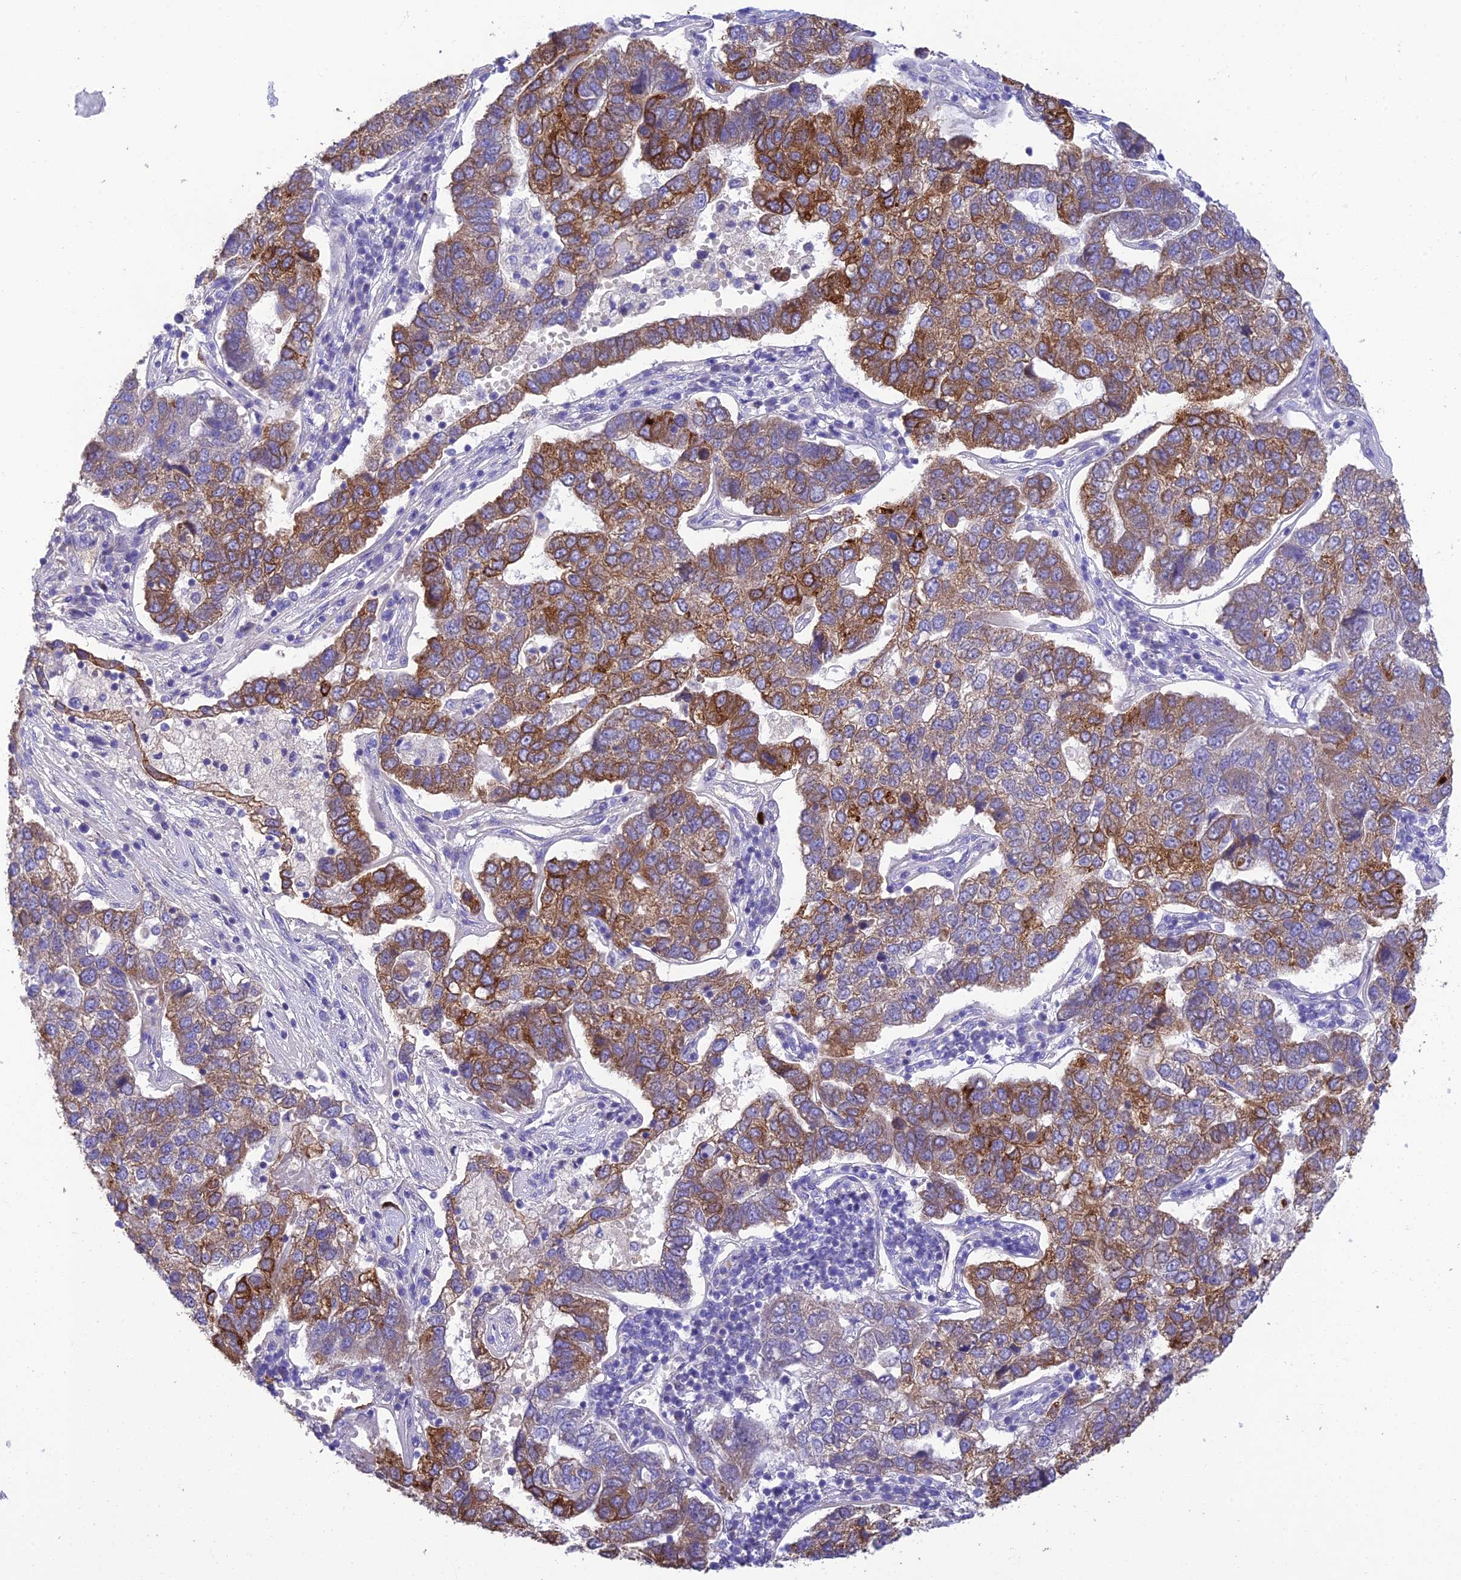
{"staining": {"intensity": "strong", "quantity": "25%-75%", "location": "cytoplasmic/membranous"}, "tissue": "pancreatic cancer", "cell_type": "Tumor cells", "image_type": "cancer", "snomed": [{"axis": "morphology", "description": "Adenocarcinoma, NOS"}, {"axis": "topography", "description": "Pancreas"}], "caption": "Immunohistochemistry histopathology image of human pancreatic cancer (adenocarcinoma) stained for a protein (brown), which exhibits high levels of strong cytoplasmic/membranous staining in approximately 25%-75% of tumor cells.", "gene": "HSD17B2", "patient": {"sex": "female", "age": 61}}